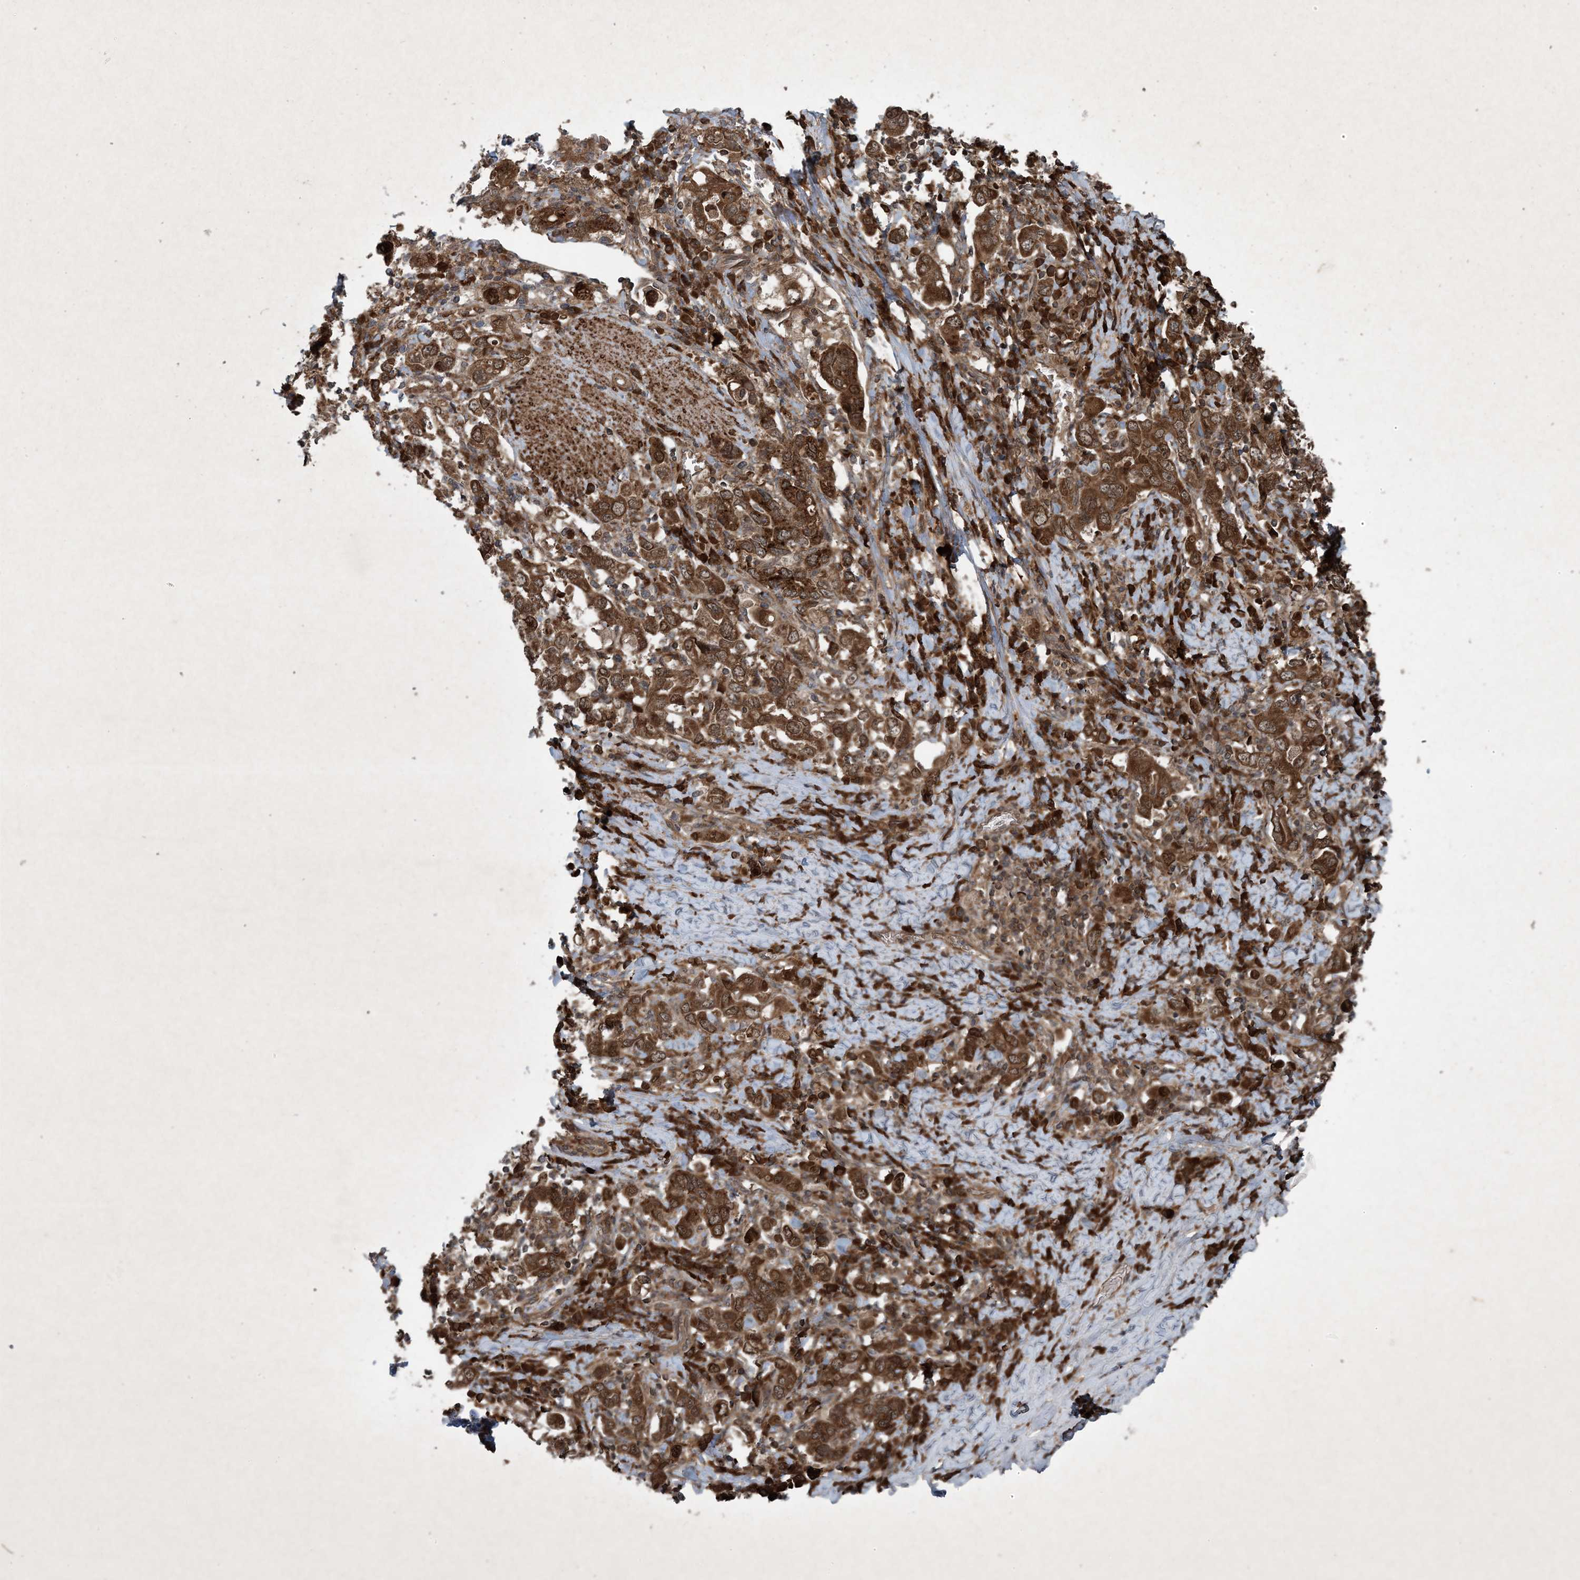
{"staining": {"intensity": "strong", "quantity": ">75%", "location": "cytoplasmic/membranous"}, "tissue": "stomach cancer", "cell_type": "Tumor cells", "image_type": "cancer", "snomed": [{"axis": "morphology", "description": "Adenocarcinoma, NOS"}, {"axis": "topography", "description": "Stomach, upper"}], "caption": "Immunohistochemistry (IHC) (DAB) staining of stomach cancer exhibits strong cytoplasmic/membranous protein positivity in approximately >75% of tumor cells. Using DAB (3,3'-diaminobenzidine) (brown) and hematoxylin (blue) stains, captured at high magnification using brightfield microscopy.", "gene": "GNG5", "patient": {"sex": "male", "age": 62}}